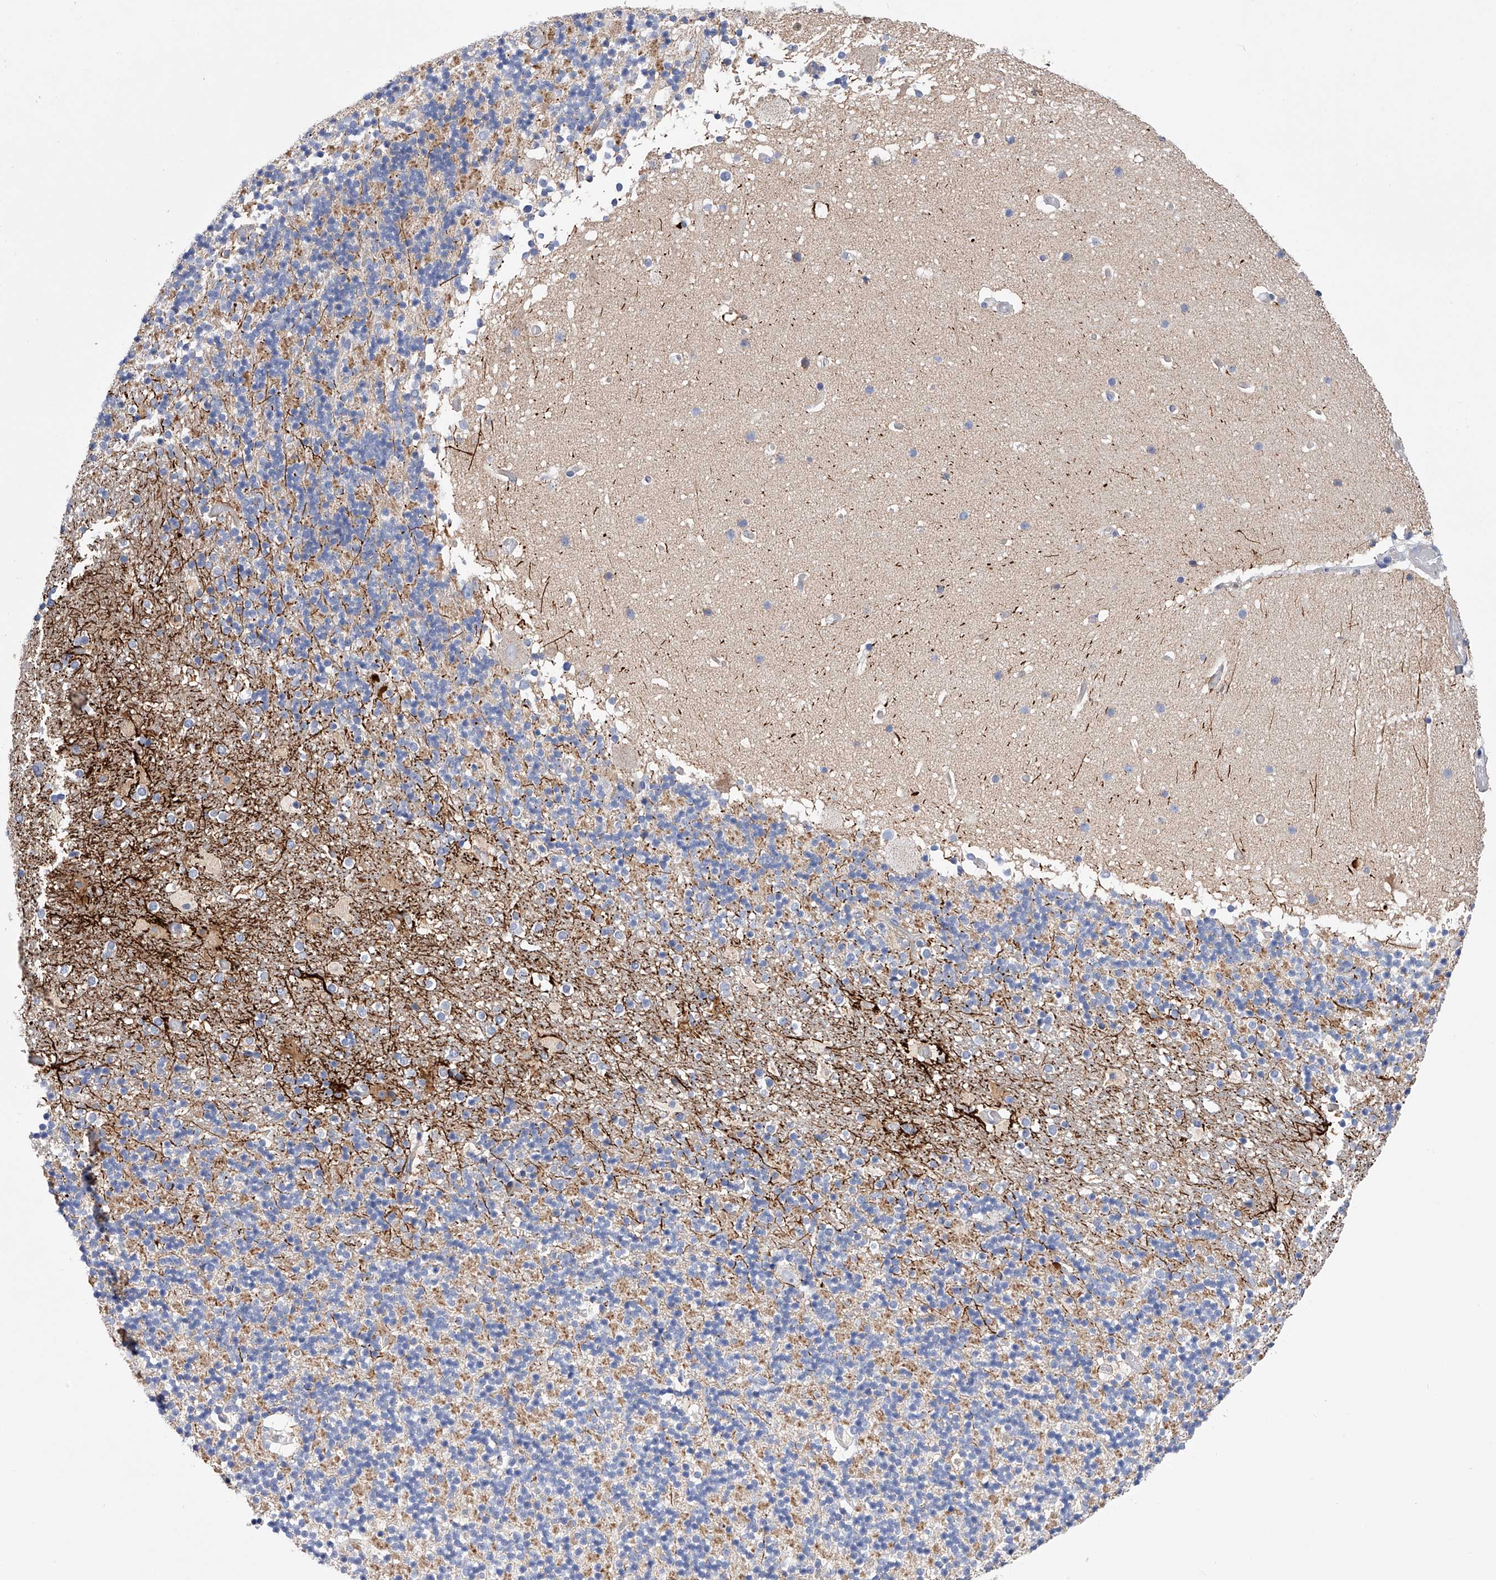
{"staining": {"intensity": "negative", "quantity": "none", "location": "none"}, "tissue": "cerebellum", "cell_type": "Cells in granular layer", "image_type": "normal", "snomed": [{"axis": "morphology", "description": "Normal tissue, NOS"}, {"axis": "topography", "description": "Cerebellum"}], "caption": "Immunohistochemistry (IHC) of benign human cerebellum exhibits no positivity in cells in granular layer. (DAB (3,3'-diaminobenzidine) IHC visualized using brightfield microscopy, high magnification).", "gene": "MLYCD", "patient": {"sex": "male", "age": 57}}